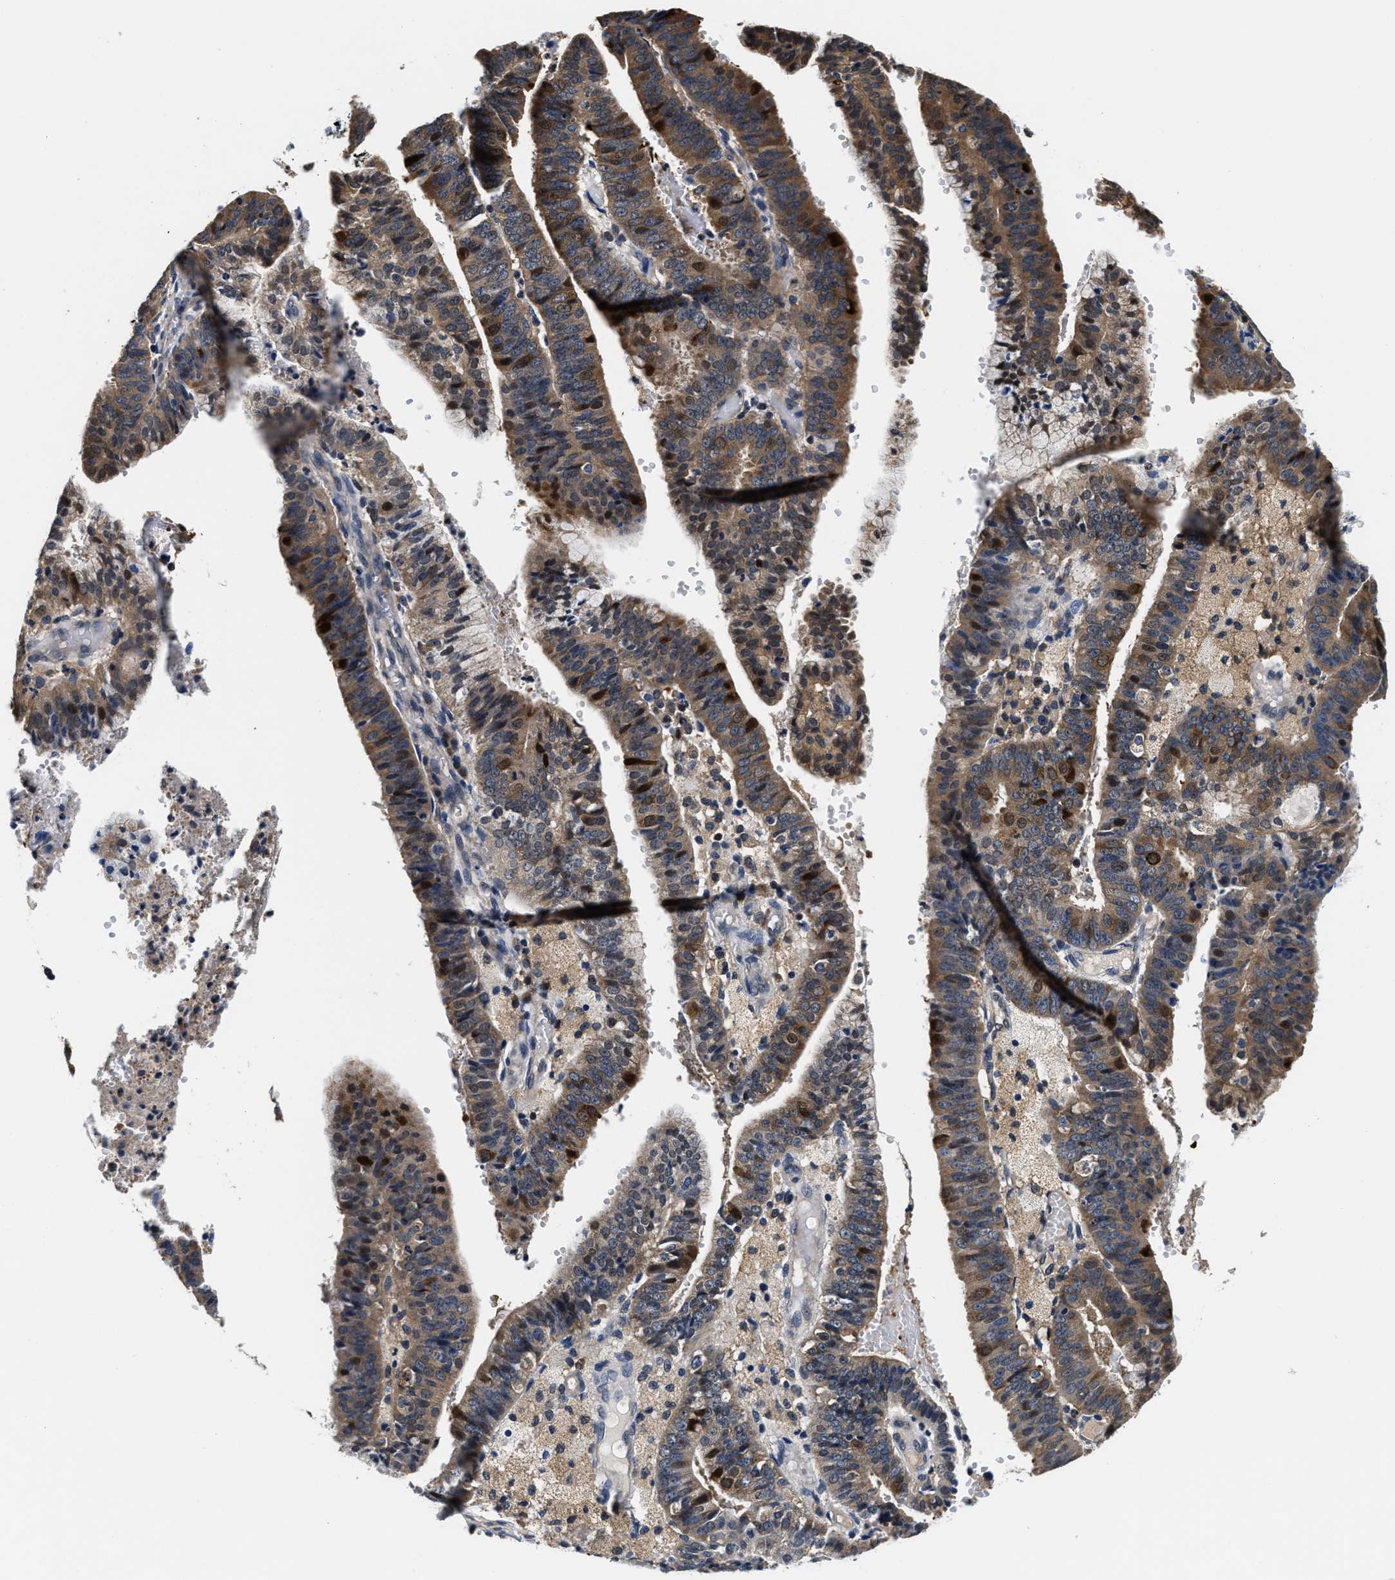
{"staining": {"intensity": "moderate", "quantity": ">75%", "location": "cytoplasmic/membranous"}, "tissue": "endometrial cancer", "cell_type": "Tumor cells", "image_type": "cancer", "snomed": [{"axis": "morphology", "description": "Adenocarcinoma, NOS"}, {"axis": "topography", "description": "Endometrium"}], "caption": "An immunohistochemistry (IHC) image of neoplastic tissue is shown. Protein staining in brown labels moderate cytoplasmic/membranous positivity in endometrial adenocarcinoma within tumor cells.", "gene": "PHPT1", "patient": {"sex": "female", "age": 63}}